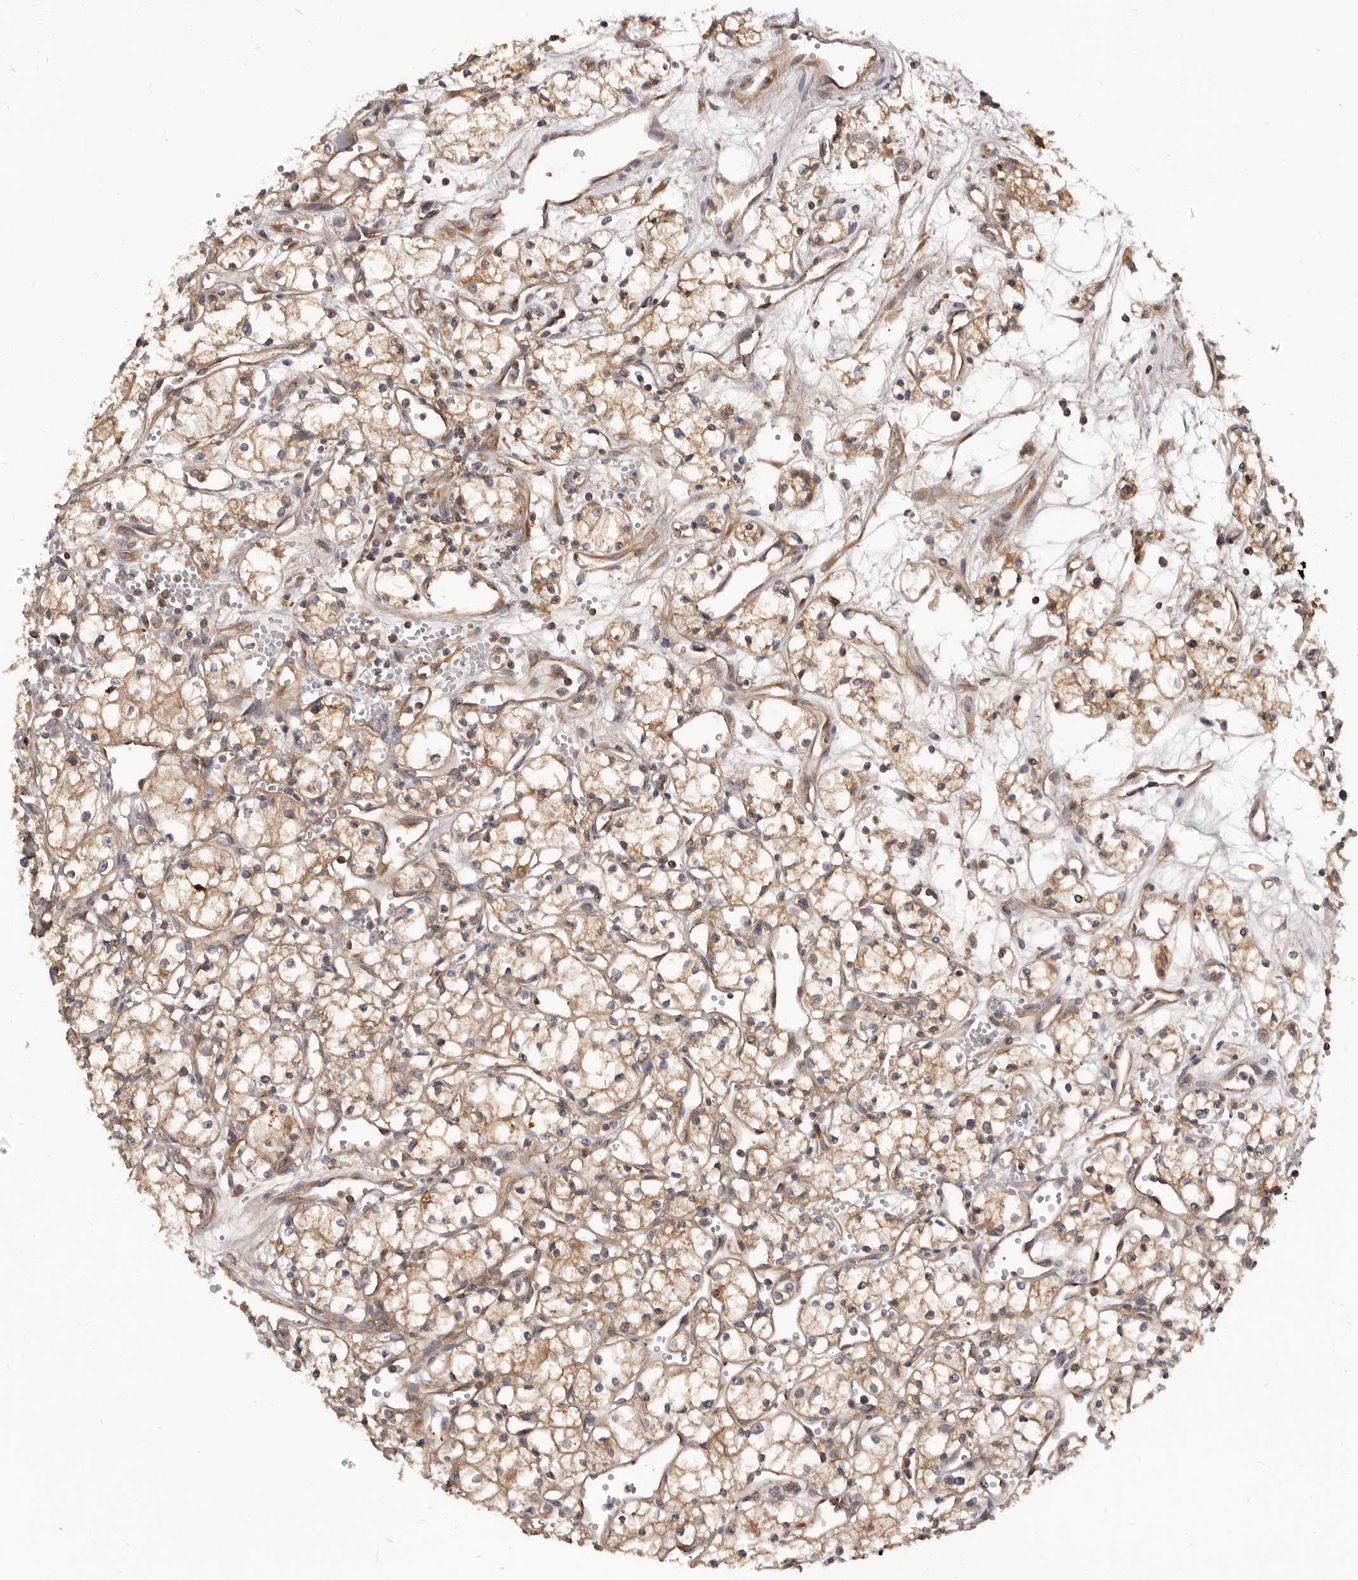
{"staining": {"intensity": "weak", "quantity": ">75%", "location": "cytoplasmic/membranous"}, "tissue": "renal cancer", "cell_type": "Tumor cells", "image_type": "cancer", "snomed": [{"axis": "morphology", "description": "Adenocarcinoma, NOS"}, {"axis": "topography", "description": "Kidney"}], "caption": "Tumor cells exhibit low levels of weak cytoplasmic/membranous staining in about >75% of cells in renal cancer.", "gene": "ADAMTS20", "patient": {"sex": "male", "age": 59}}